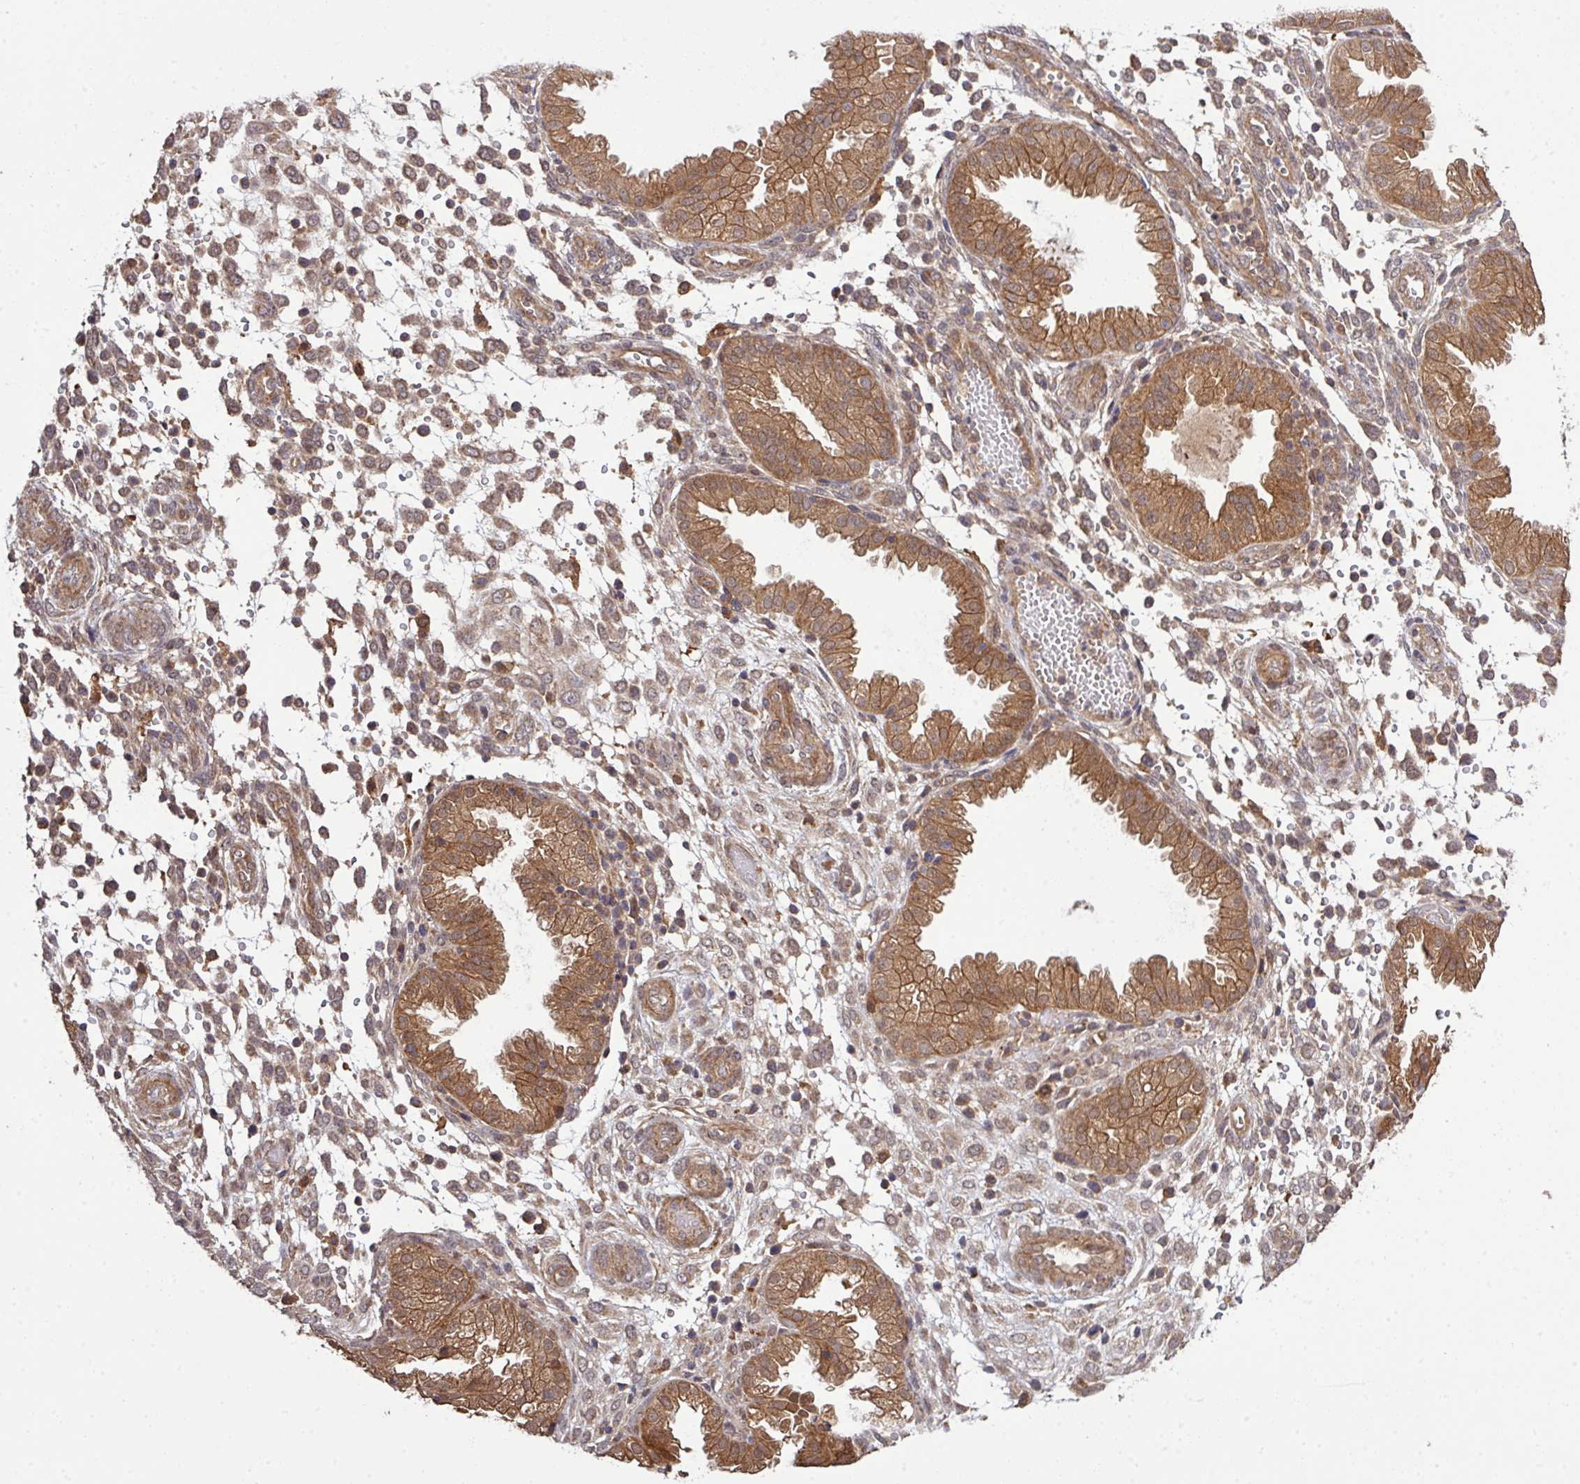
{"staining": {"intensity": "moderate", "quantity": "<25%", "location": "cytoplasmic/membranous"}, "tissue": "endometrium", "cell_type": "Cells in endometrial stroma", "image_type": "normal", "snomed": [{"axis": "morphology", "description": "Normal tissue, NOS"}, {"axis": "topography", "description": "Endometrium"}], "caption": "Protein analysis of normal endometrium shows moderate cytoplasmic/membranous expression in about <25% of cells in endometrial stroma.", "gene": "ARPIN", "patient": {"sex": "female", "age": 33}}